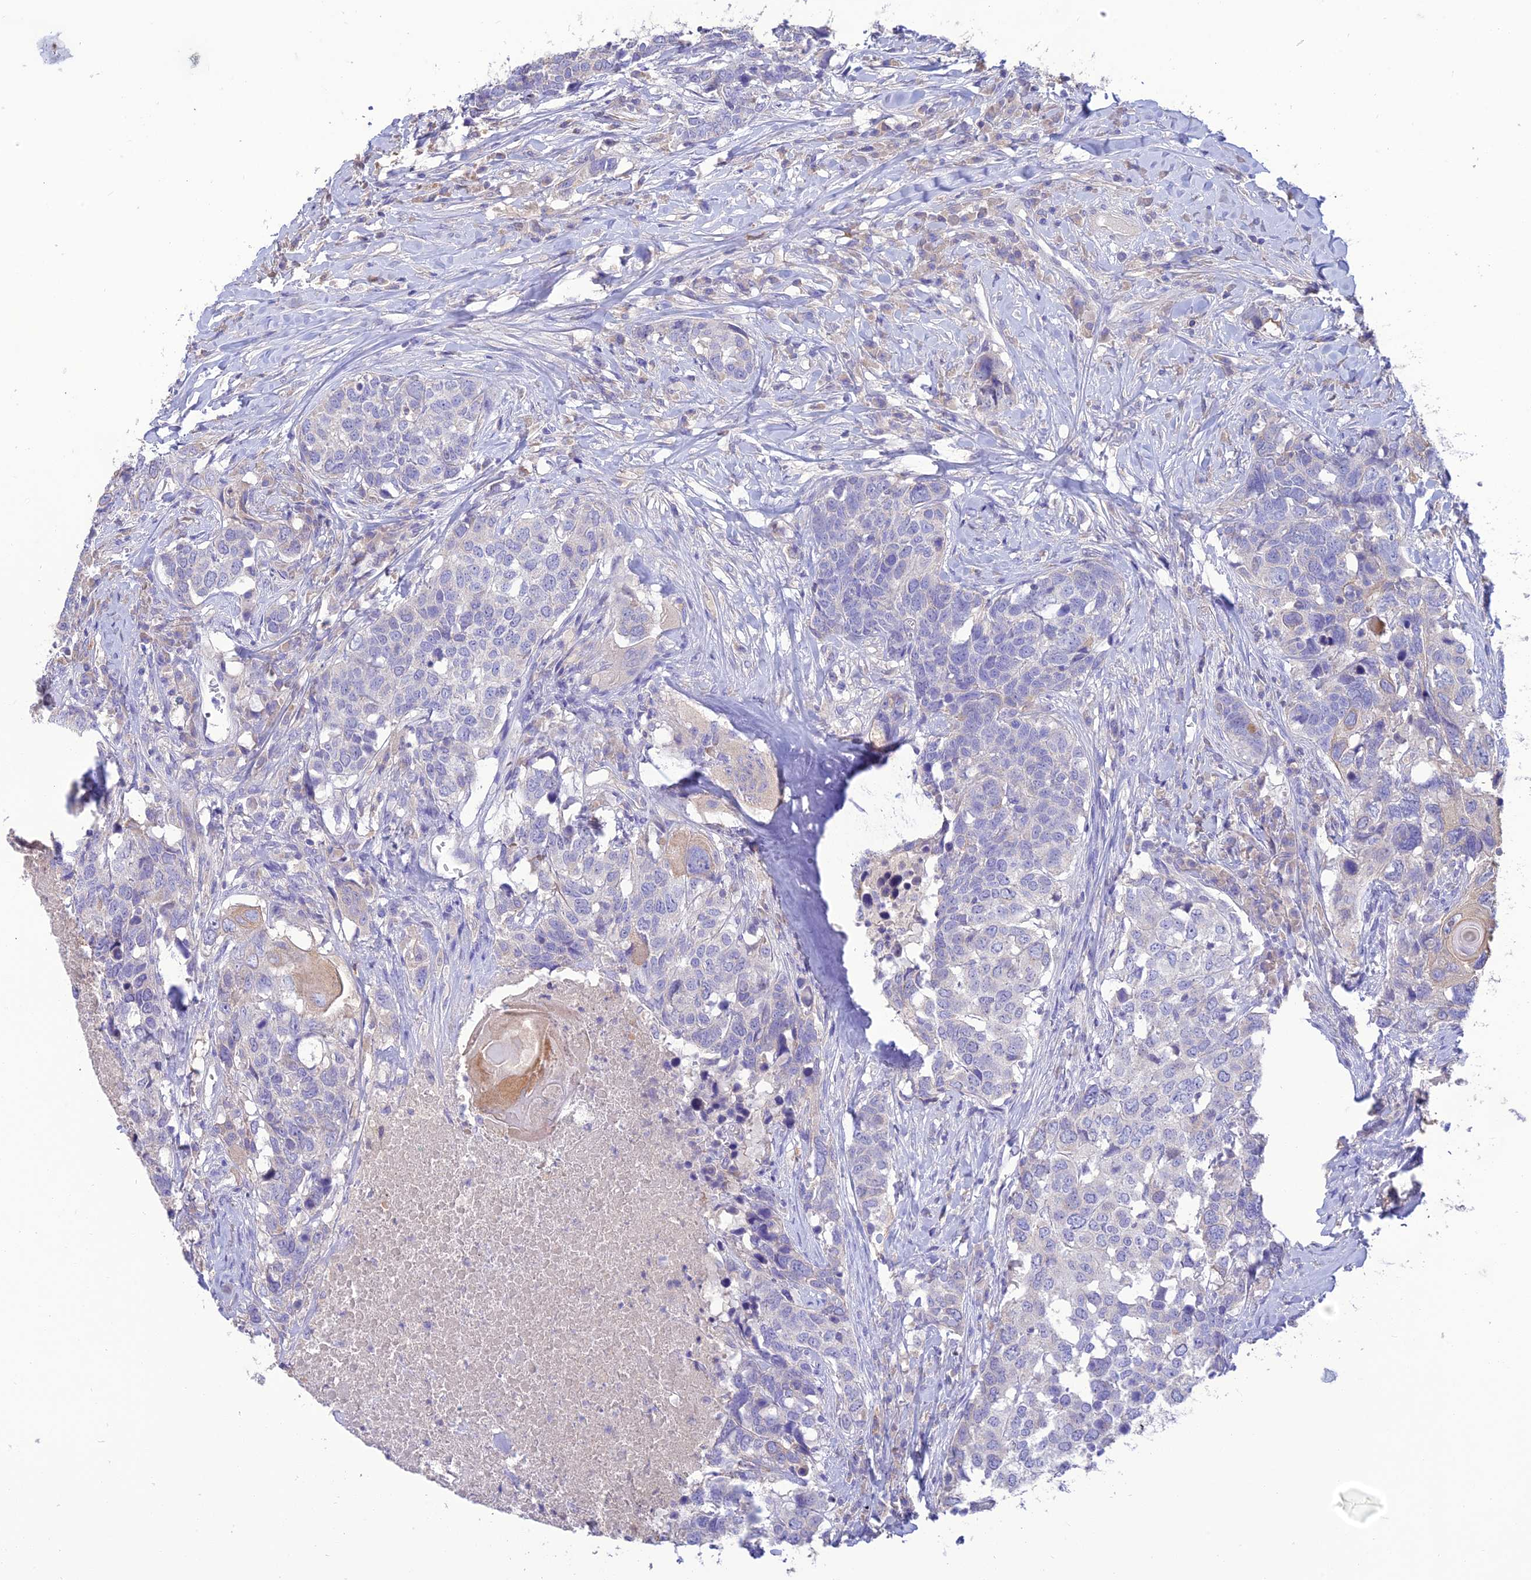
{"staining": {"intensity": "weak", "quantity": "<25%", "location": "cytoplasmic/membranous"}, "tissue": "head and neck cancer", "cell_type": "Tumor cells", "image_type": "cancer", "snomed": [{"axis": "morphology", "description": "Squamous cell carcinoma, NOS"}, {"axis": "topography", "description": "Head-Neck"}], "caption": "The photomicrograph reveals no staining of tumor cells in head and neck cancer. (DAB (3,3'-diaminobenzidine) immunohistochemistry with hematoxylin counter stain).", "gene": "SFT2D2", "patient": {"sex": "male", "age": 66}}